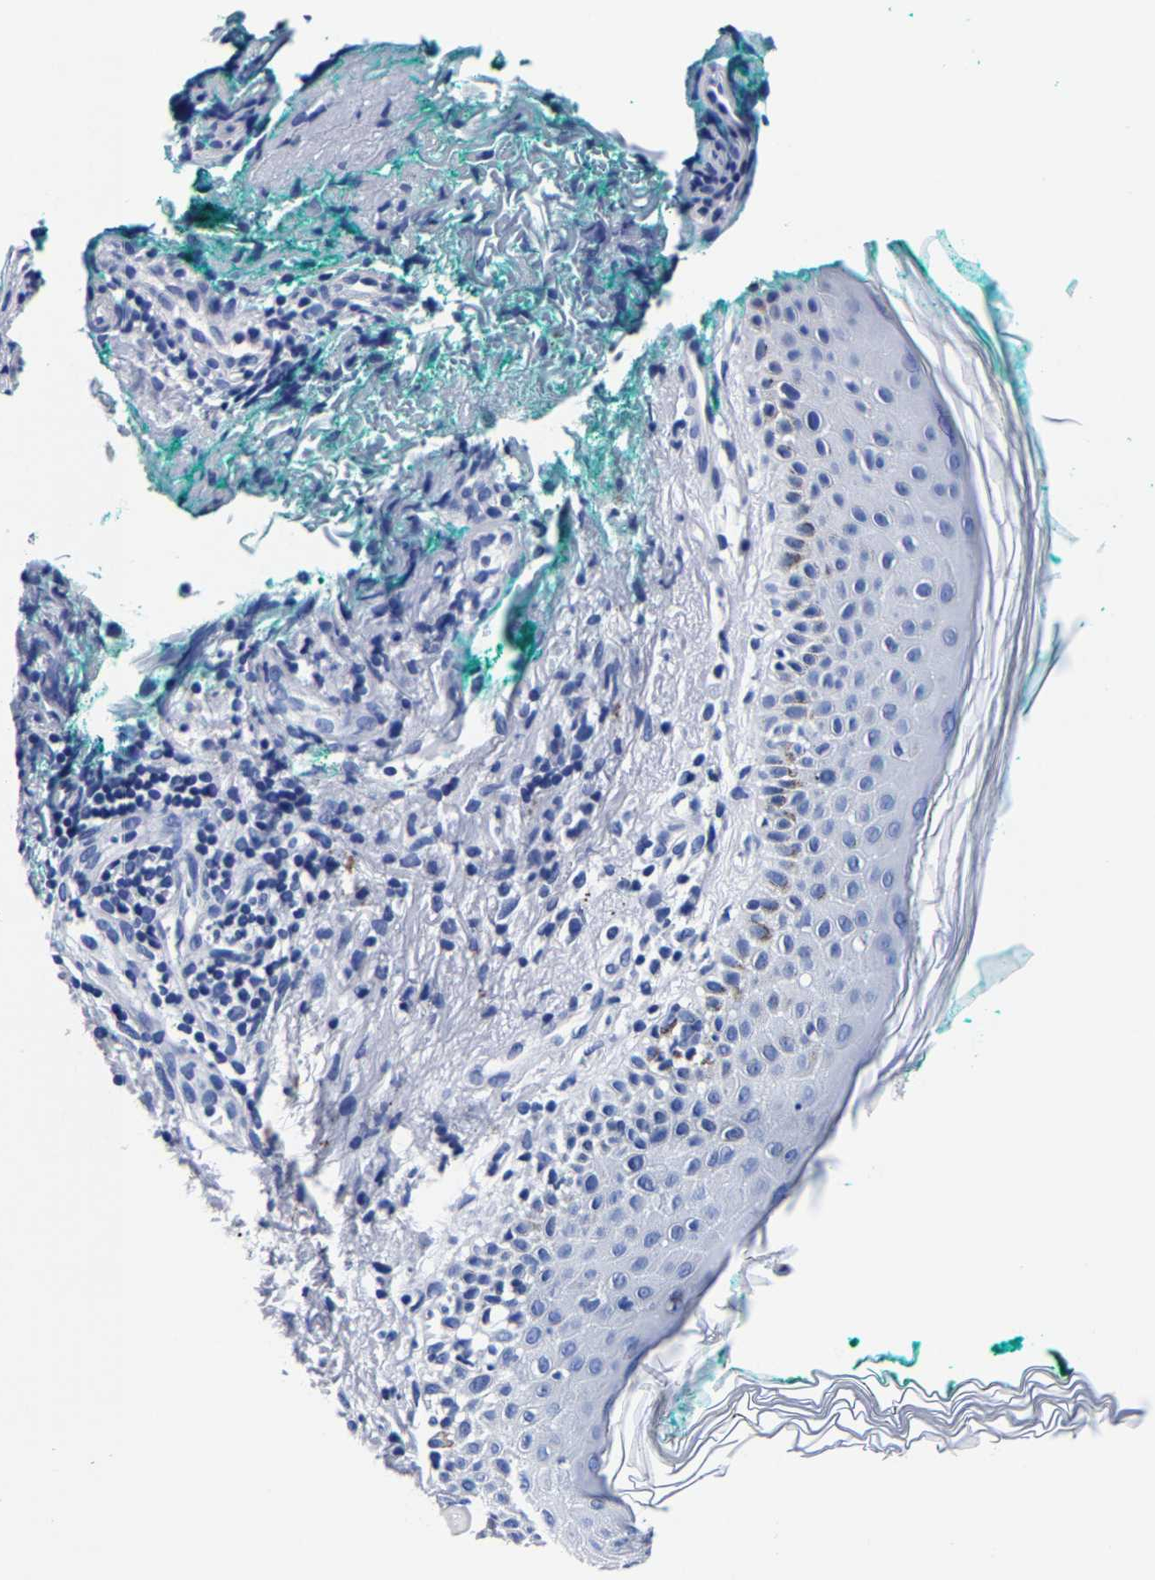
{"staining": {"intensity": "negative", "quantity": "none", "location": "none"}, "tissue": "melanoma", "cell_type": "Tumor cells", "image_type": "cancer", "snomed": [{"axis": "morphology", "description": "Necrosis, NOS"}, {"axis": "morphology", "description": "Malignant melanoma, NOS"}, {"axis": "topography", "description": "Skin"}], "caption": "Immunohistochemistry photomicrograph of neoplastic tissue: human malignant melanoma stained with DAB demonstrates no significant protein staining in tumor cells. The staining was performed using DAB (3,3'-diaminobenzidine) to visualize the protein expression in brown, while the nuclei were stained in blue with hematoxylin (Magnification: 20x).", "gene": "CPA2", "patient": {"sex": "female", "age": 87}}